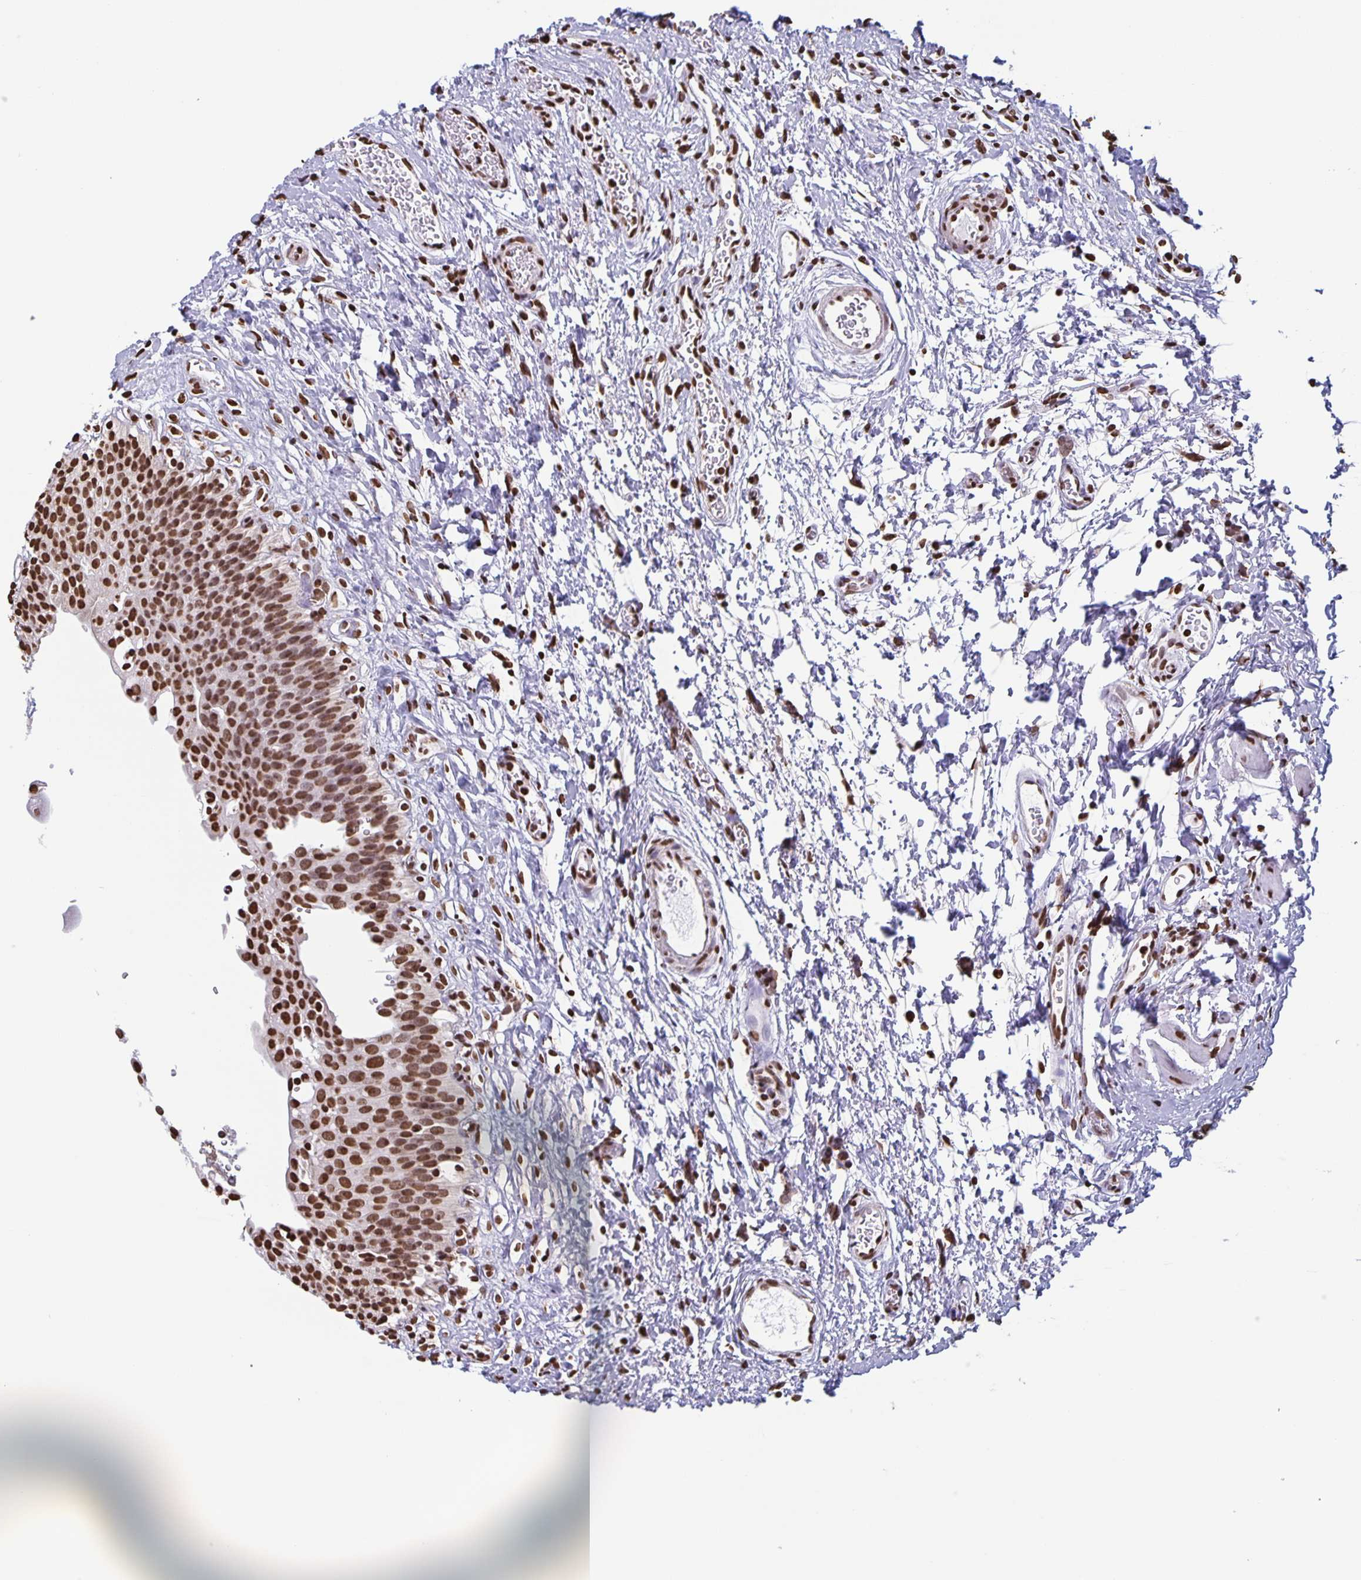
{"staining": {"intensity": "strong", "quantity": ">75%", "location": "nuclear"}, "tissue": "urinary bladder", "cell_type": "Urothelial cells", "image_type": "normal", "snomed": [{"axis": "morphology", "description": "Normal tissue, NOS"}, {"axis": "topography", "description": "Urinary bladder"}], "caption": "DAB immunohistochemical staining of benign urinary bladder displays strong nuclear protein staining in approximately >75% of urothelial cells. The staining was performed using DAB (3,3'-diaminobenzidine), with brown indicating positive protein expression. Nuclei are stained blue with hematoxylin.", "gene": "DUT", "patient": {"sex": "male", "age": 51}}